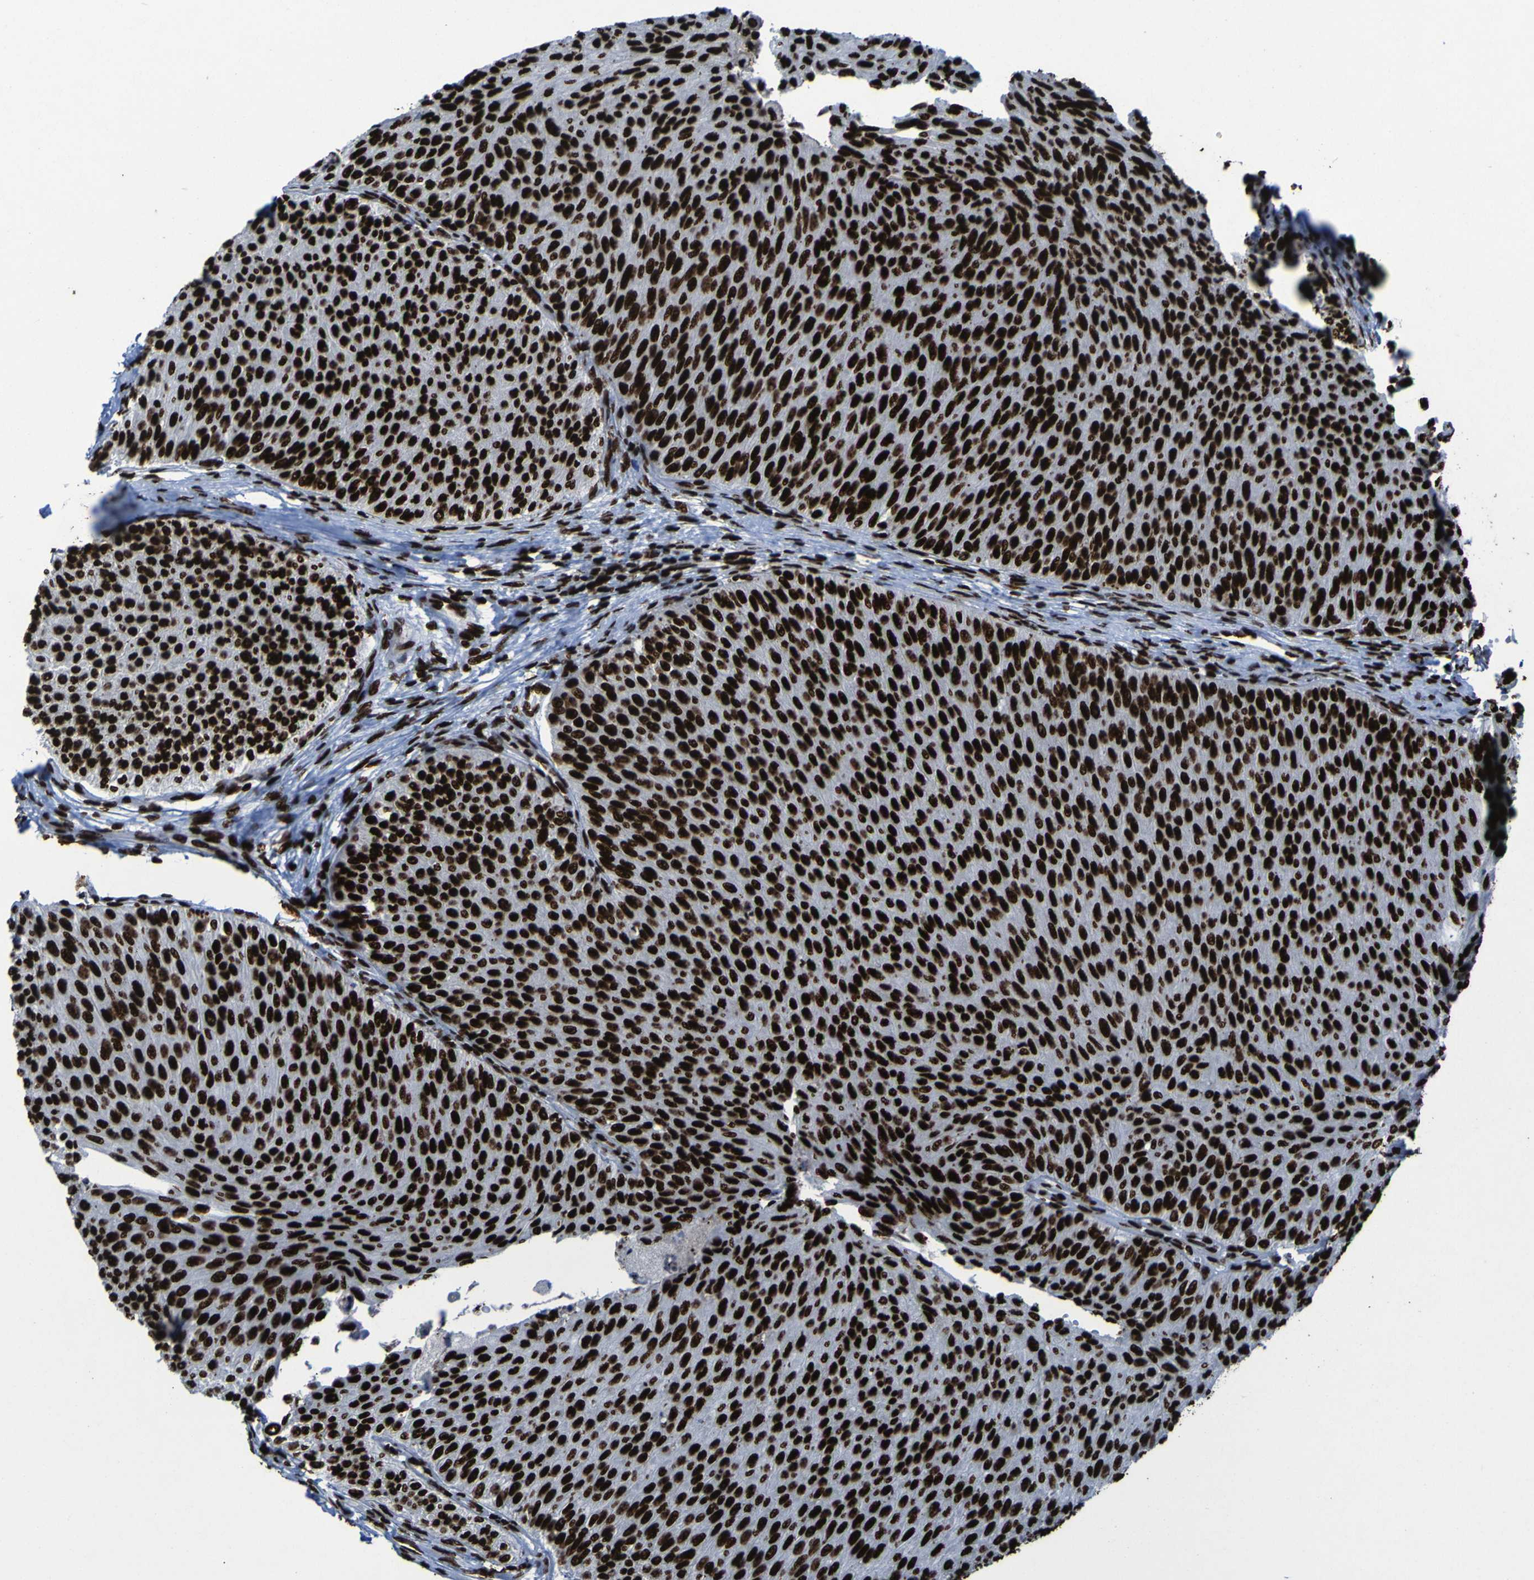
{"staining": {"intensity": "strong", "quantity": ">75%", "location": "nuclear"}, "tissue": "urothelial cancer", "cell_type": "Tumor cells", "image_type": "cancer", "snomed": [{"axis": "morphology", "description": "Urothelial carcinoma, Low grade"}, {"axis": "topography", "description": "Urinary bladder"}], "caption": "Urothelial carcinoma (low-grade) was stained to show a protein in brown. There is high levels of strong nuclear positivity in approximately >75% of tumor cells.", "gene": "NPM1", "patient": {"sex": "male", "age": 78}}